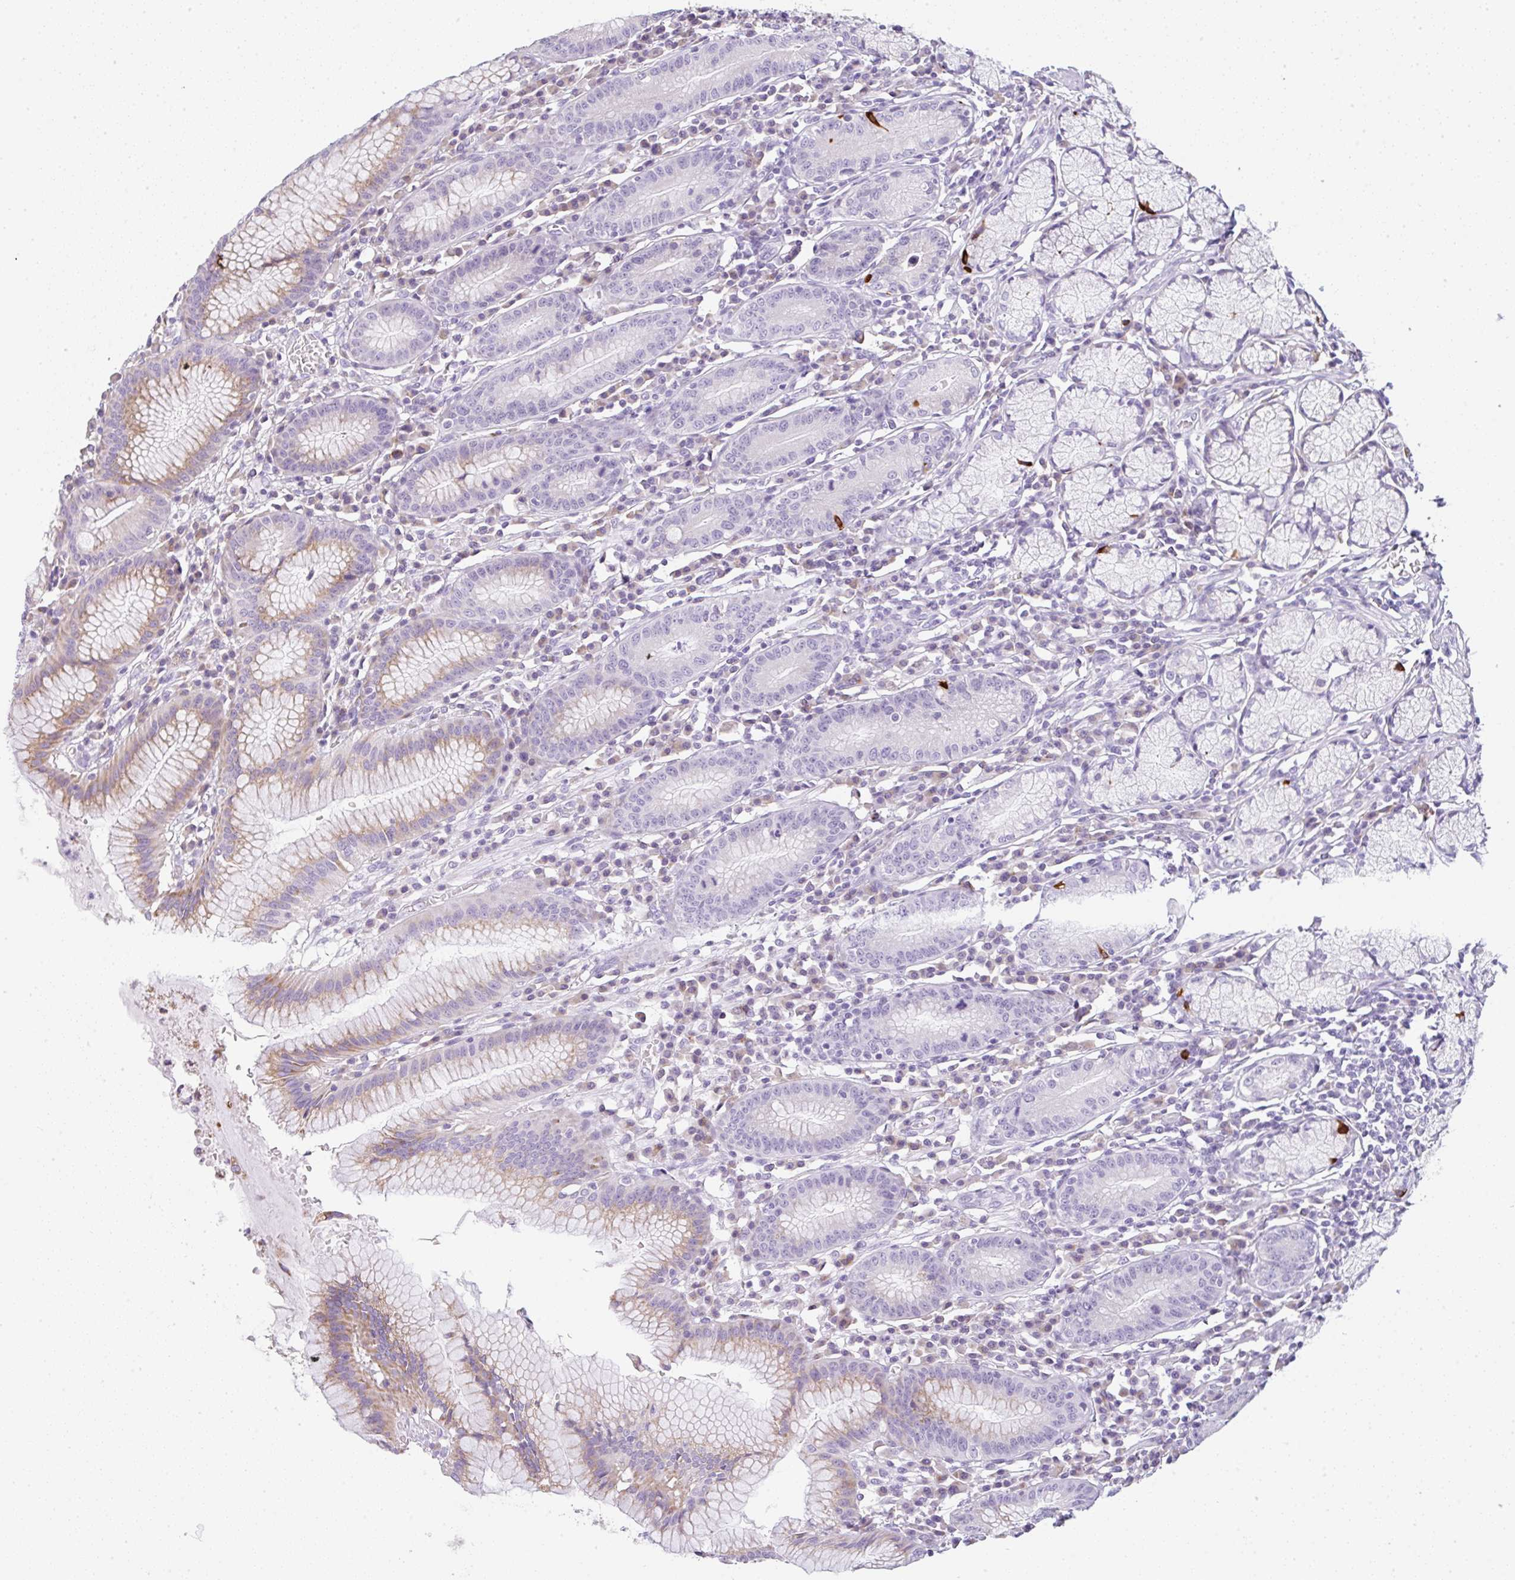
{"staining": {"intensity": "strong", "quantity": "<25%", "location": "cytoplasmic/membranous"}, "tissue": "stomach", "cell_type": "Glandular cells", "image_type": "normal", "snomed": [{"axis": "morphology", "description": "Normal tissue, NOS"}, {"axis": "topography", "description": "Stomach"}], "caption": "High-power microscopy captured an IHC micrograph of unremarkable stomach, revealing strong cytoplasmic/membranous expression in about <25% of glandular cells. (brown staining indicates protein expression, while blue staining denotes nuclei).", "gene": "LPAR4", "patient": {"sex": "male", "age": 55}}